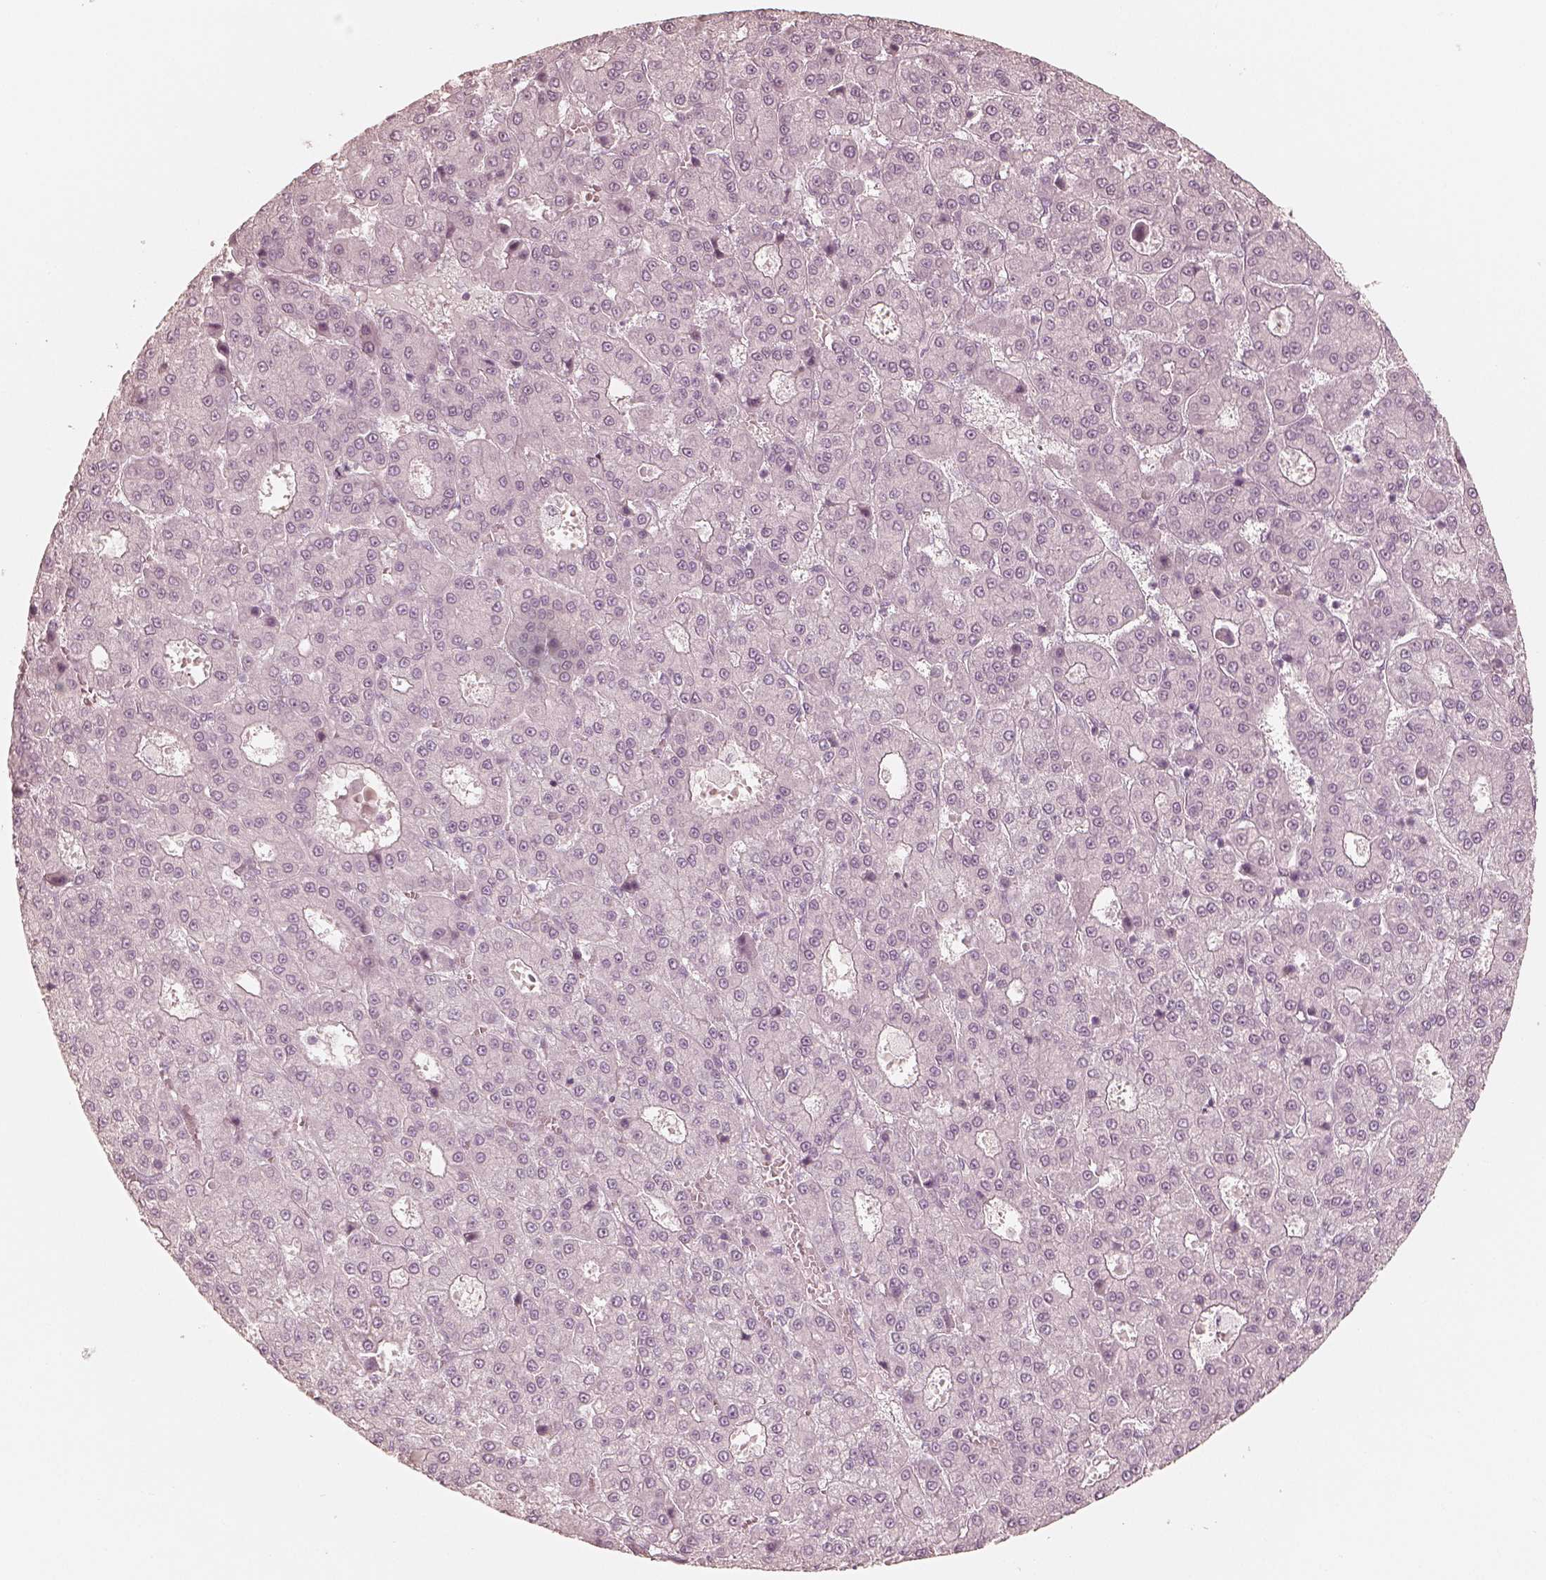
{"staining": {"intensity": "negative", "quantity": "none", "location": "none"}, "tissue": "liver cancer", "cell_type": "Tumor cells", "image_type": "cancer", "snomed": [{"axis": "morphology", "description": "Carcinoma, Hepatocellular, NOS"}, {"axis": "topography", "description": "Liver"}], "caption": "An IHC image of liver cancer is shown. There is no staining in tumor cells of liver cancer. (Brightfield microscopy of DAB (3,3'-diaminobenzidine) immunohistochemistry (IHC) at high magnification).", "gene": "KRT82", "patient": {"sex": "male", "age": 70}}